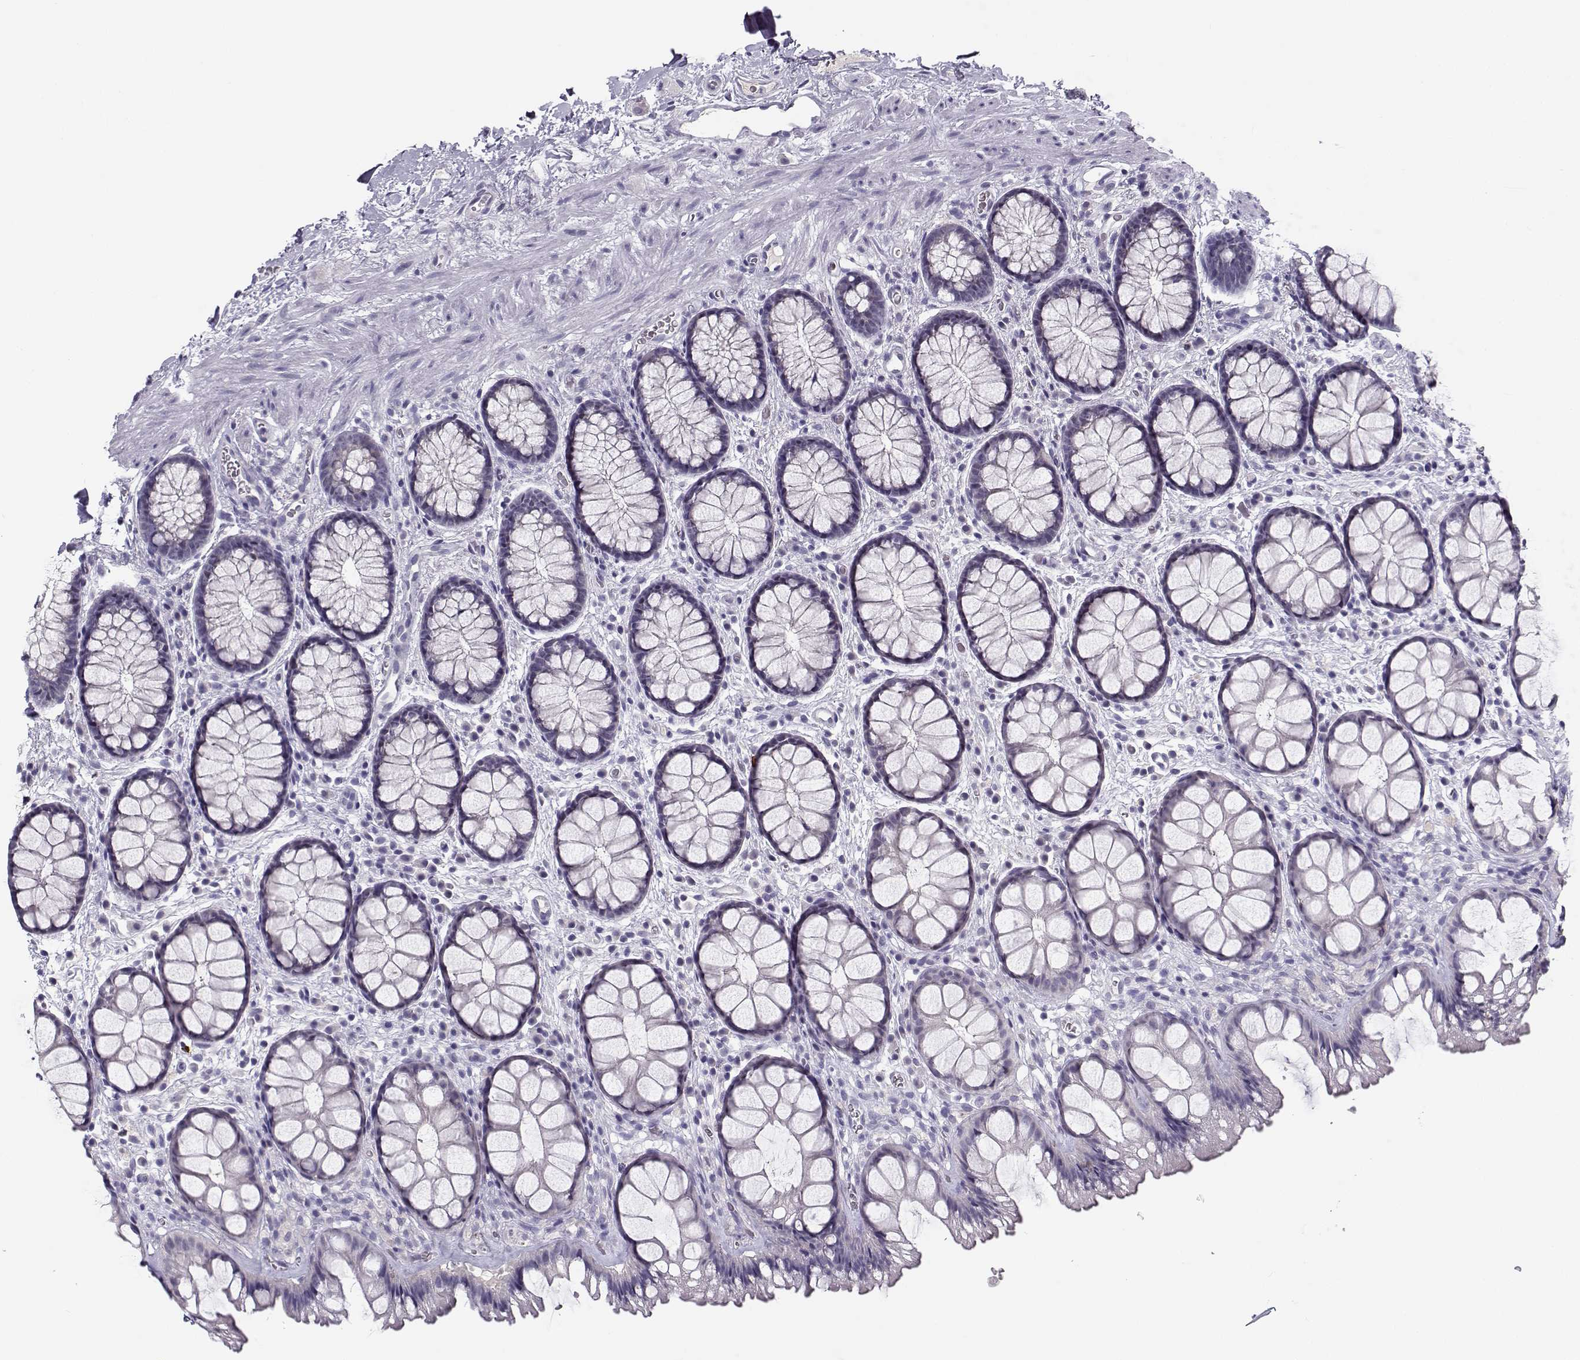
{"staining": {"intensity": "negative", "quantity": "none", "location": "none"}, "tissue": "rectum", "cell_type": "Glandular cells", "image_type": "normal", "snomed": [{"axis": "morphology", "description": "Normal tissue, NOS"}, {"axis": "topography", "description": "Rectum"}], "caption": "This is an immunohistochemistry (IHC) image of benign human rectum. There is no positivity in glandular cells.", "gene": "CFAP77", "patient": {"sex": "female", "age": 62}}